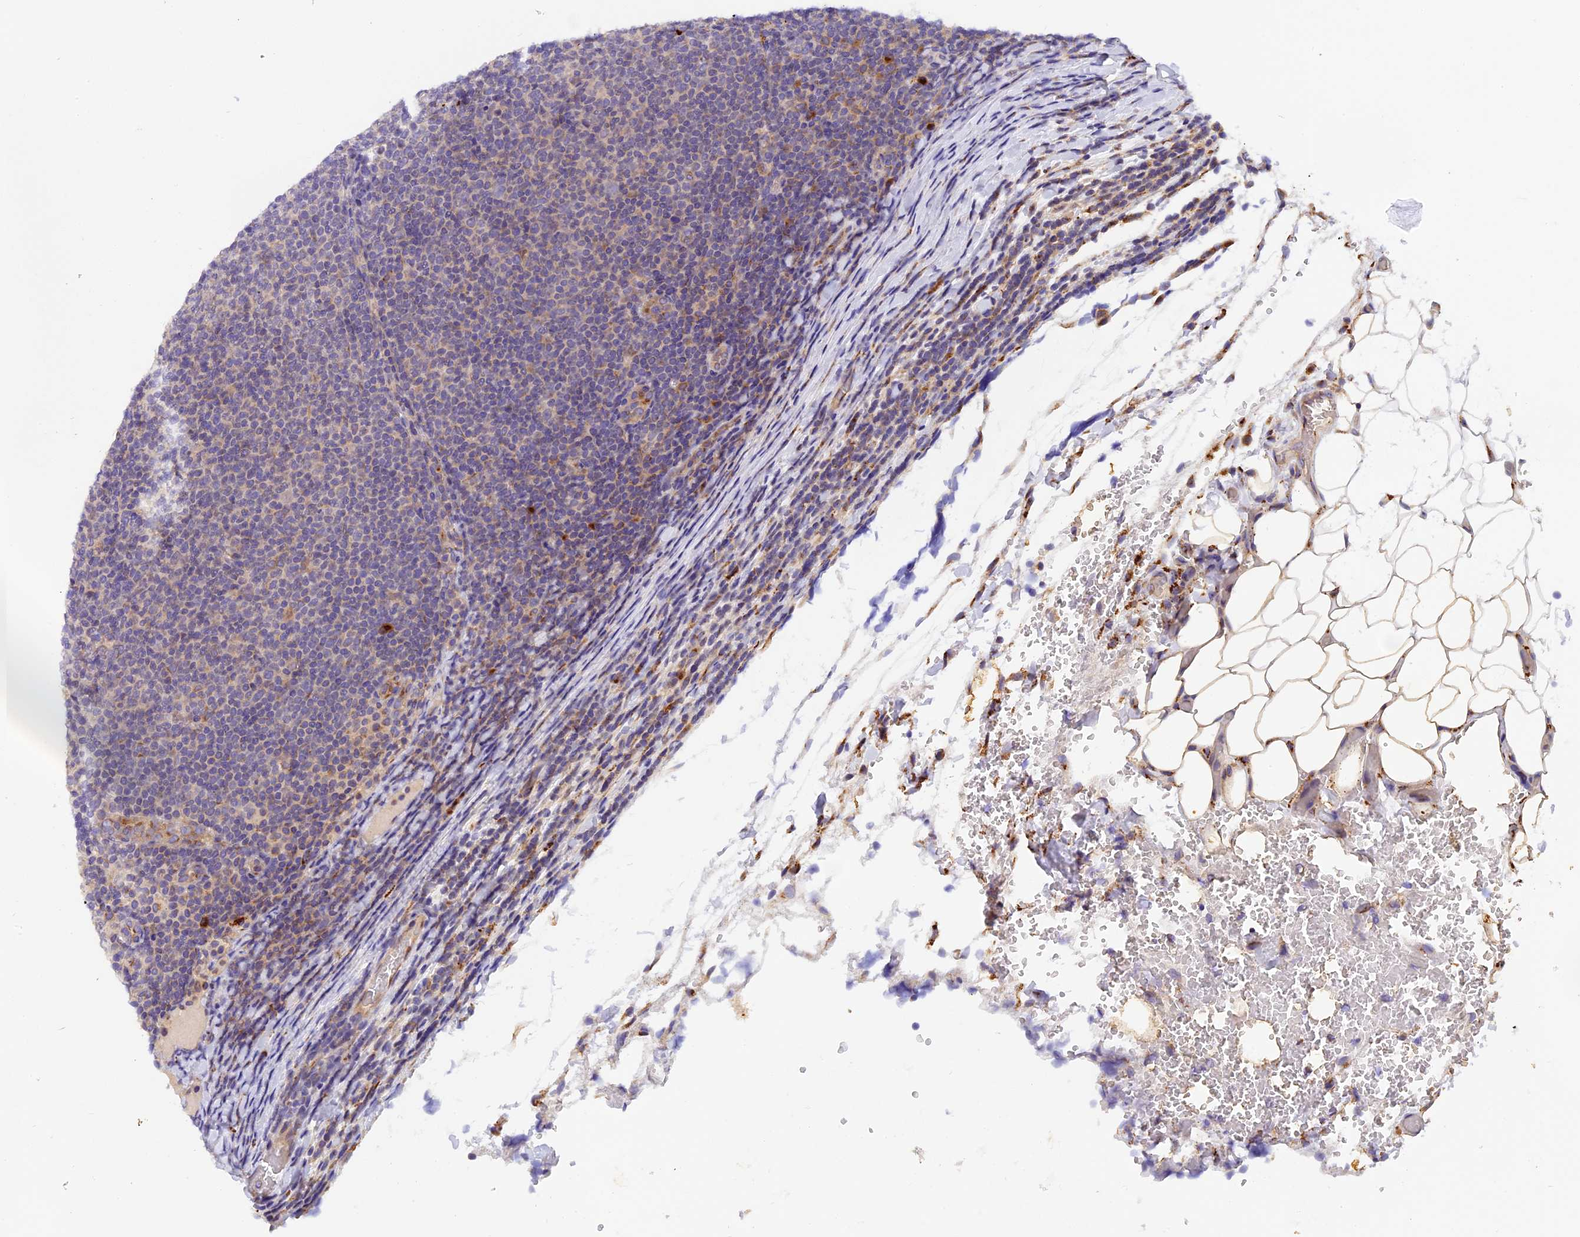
{"staining": {"intensity": "negative", "quantity": "none", "location": "none"}, "tissue": "lymphoma", "cell_type": "Tumor cells", "image_type": "cancer", "snomed": [{"axis": "morphology", "description": "Malignant lymphoma, non-Hodgkin's type, Low grade"}, {"axis": "topography", "description": "Lymph node"}], "caption": "A photomicrograph of malignant lymphoma, non-Hodgkin's type (low-grade) stained for a protein displays no brown staining in tumor cells.", "gene": "COPE", "patient": {"sex": "male", "age": 66}}